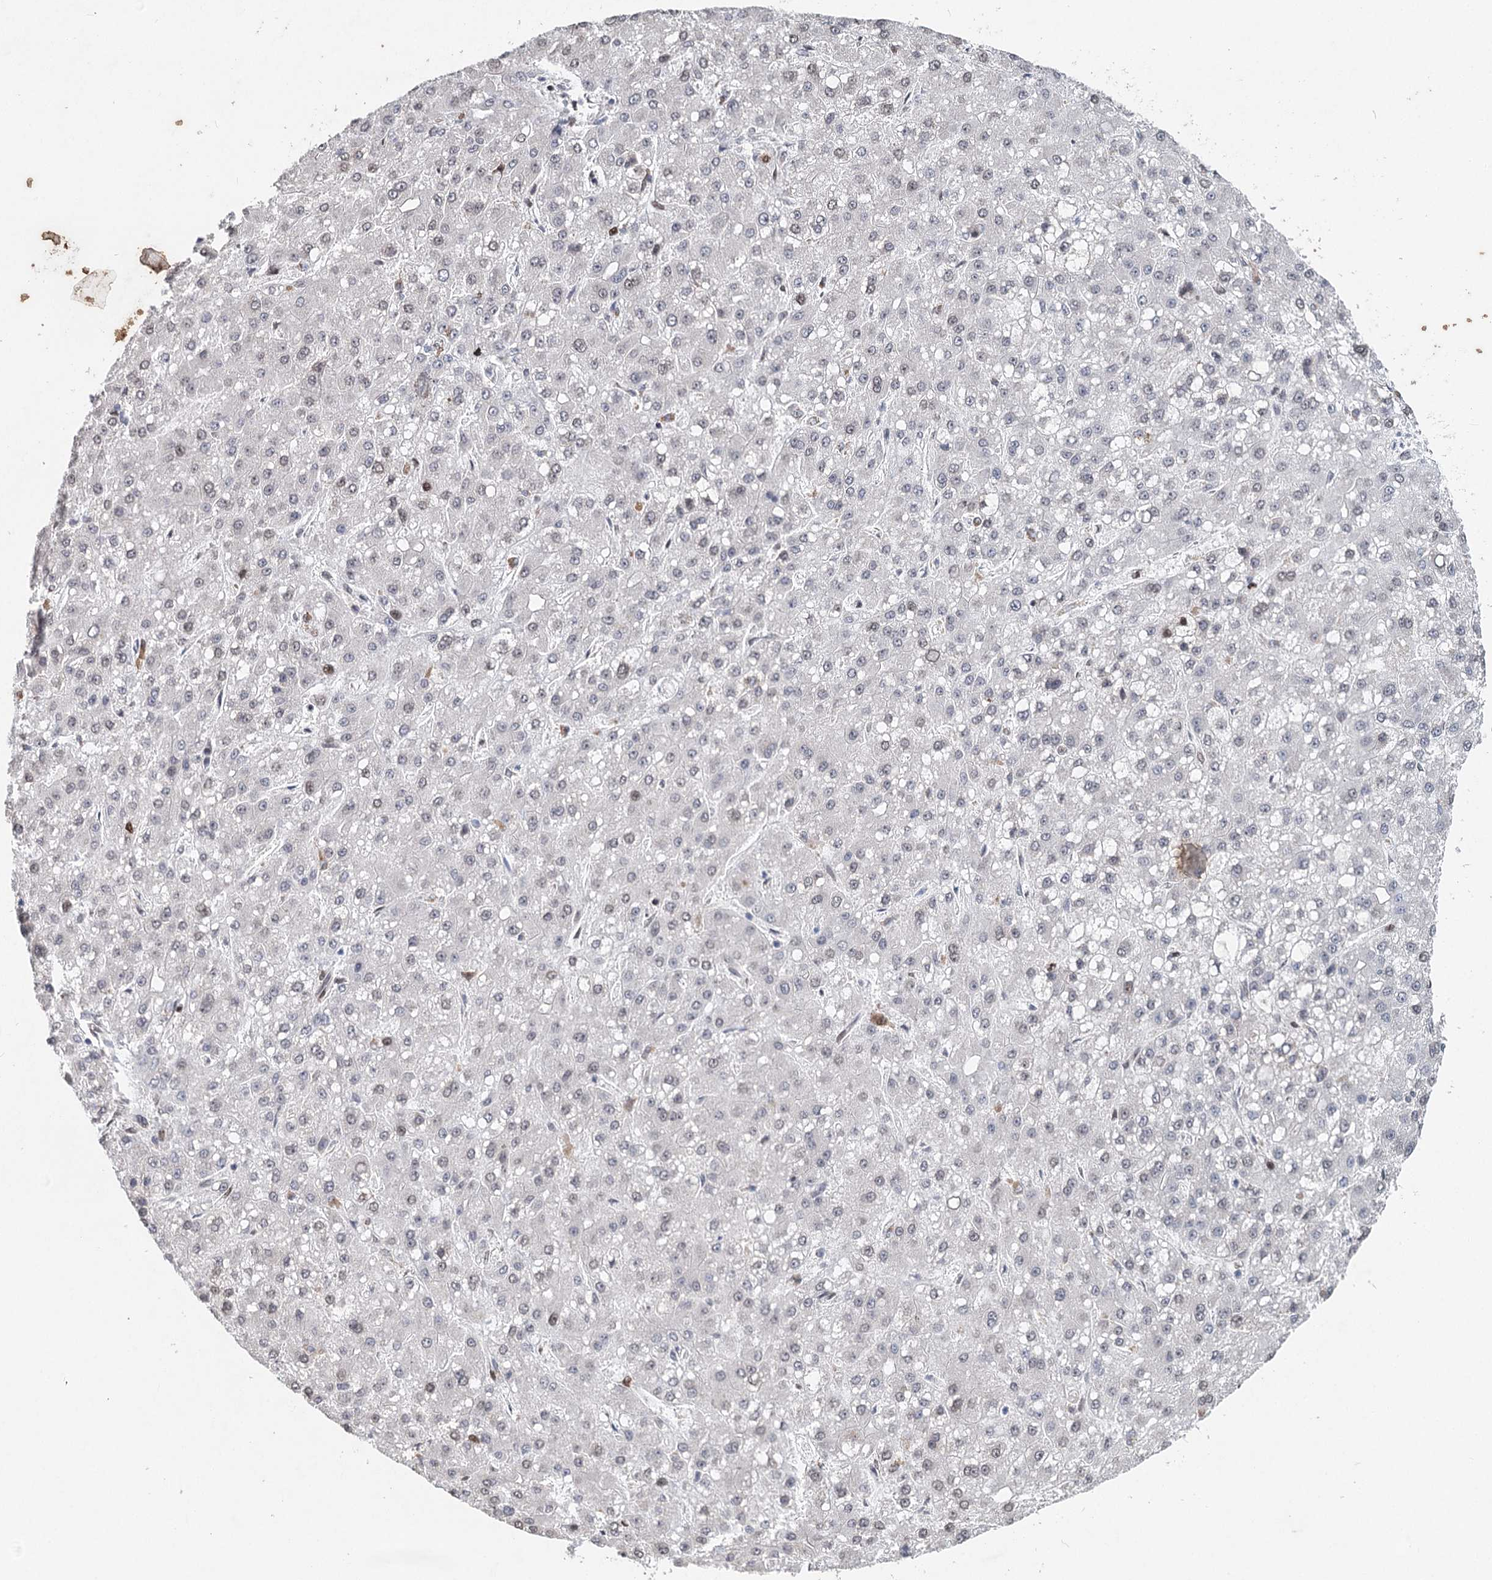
{"staining": {"intensity": "weak", "quantity": "<25%", "location": "nuclear"}, "tissue": "liver cancer", "cell_type": "Tumor cells", "image_type": "cancer", "snomed": [{"axis": "morphology", "description": "Carcinoma, Hepatocellular, NOS"}, {"axis": "topography", "description": "Liver"}], "caption": "Protein analysis of liver hepatocellular carcinoma displays no significant staining in tumor cells.", "gene": "FRMD4A", "patient": {"sex": "male", "age": 67}}